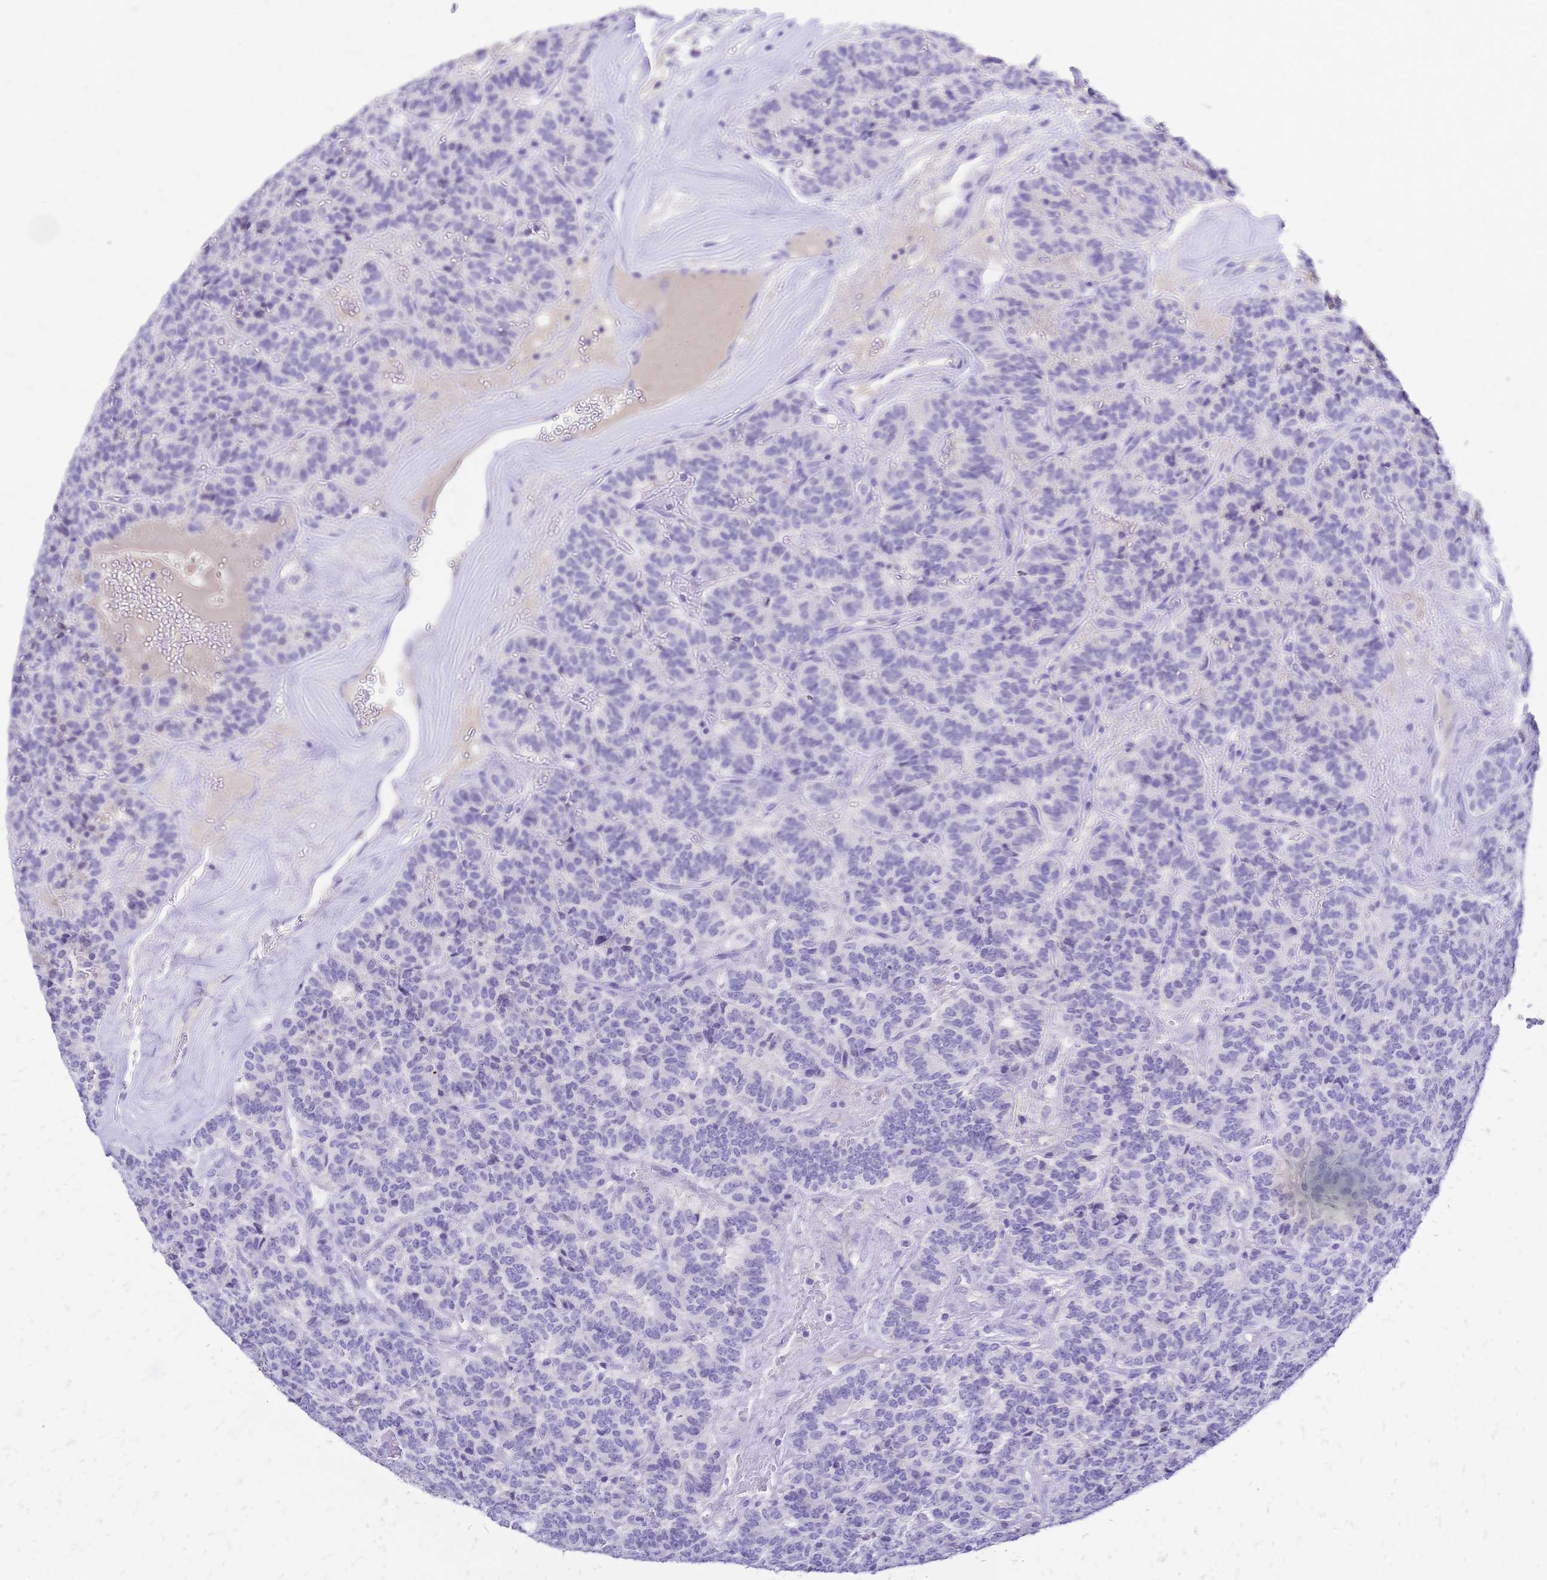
{"staining": {"intensity": "negative", "quantity": "none", "location": "none"}, "tissue": "carcinoid", "cell_type": "Tumor cells", "image_type": "cancer", "snomed": [{"axis": "morphology", "description": "Carcinoid, malignant, NOS"}, {"axis": "topography", "description": "Pancreas"}], "caption": "IHC image of malignant carcinoid stained for a protein (brown), which reveals no expression in tumor cells.", "gene": "FA2H", "patient": {"sex": "male", "age": 36}}